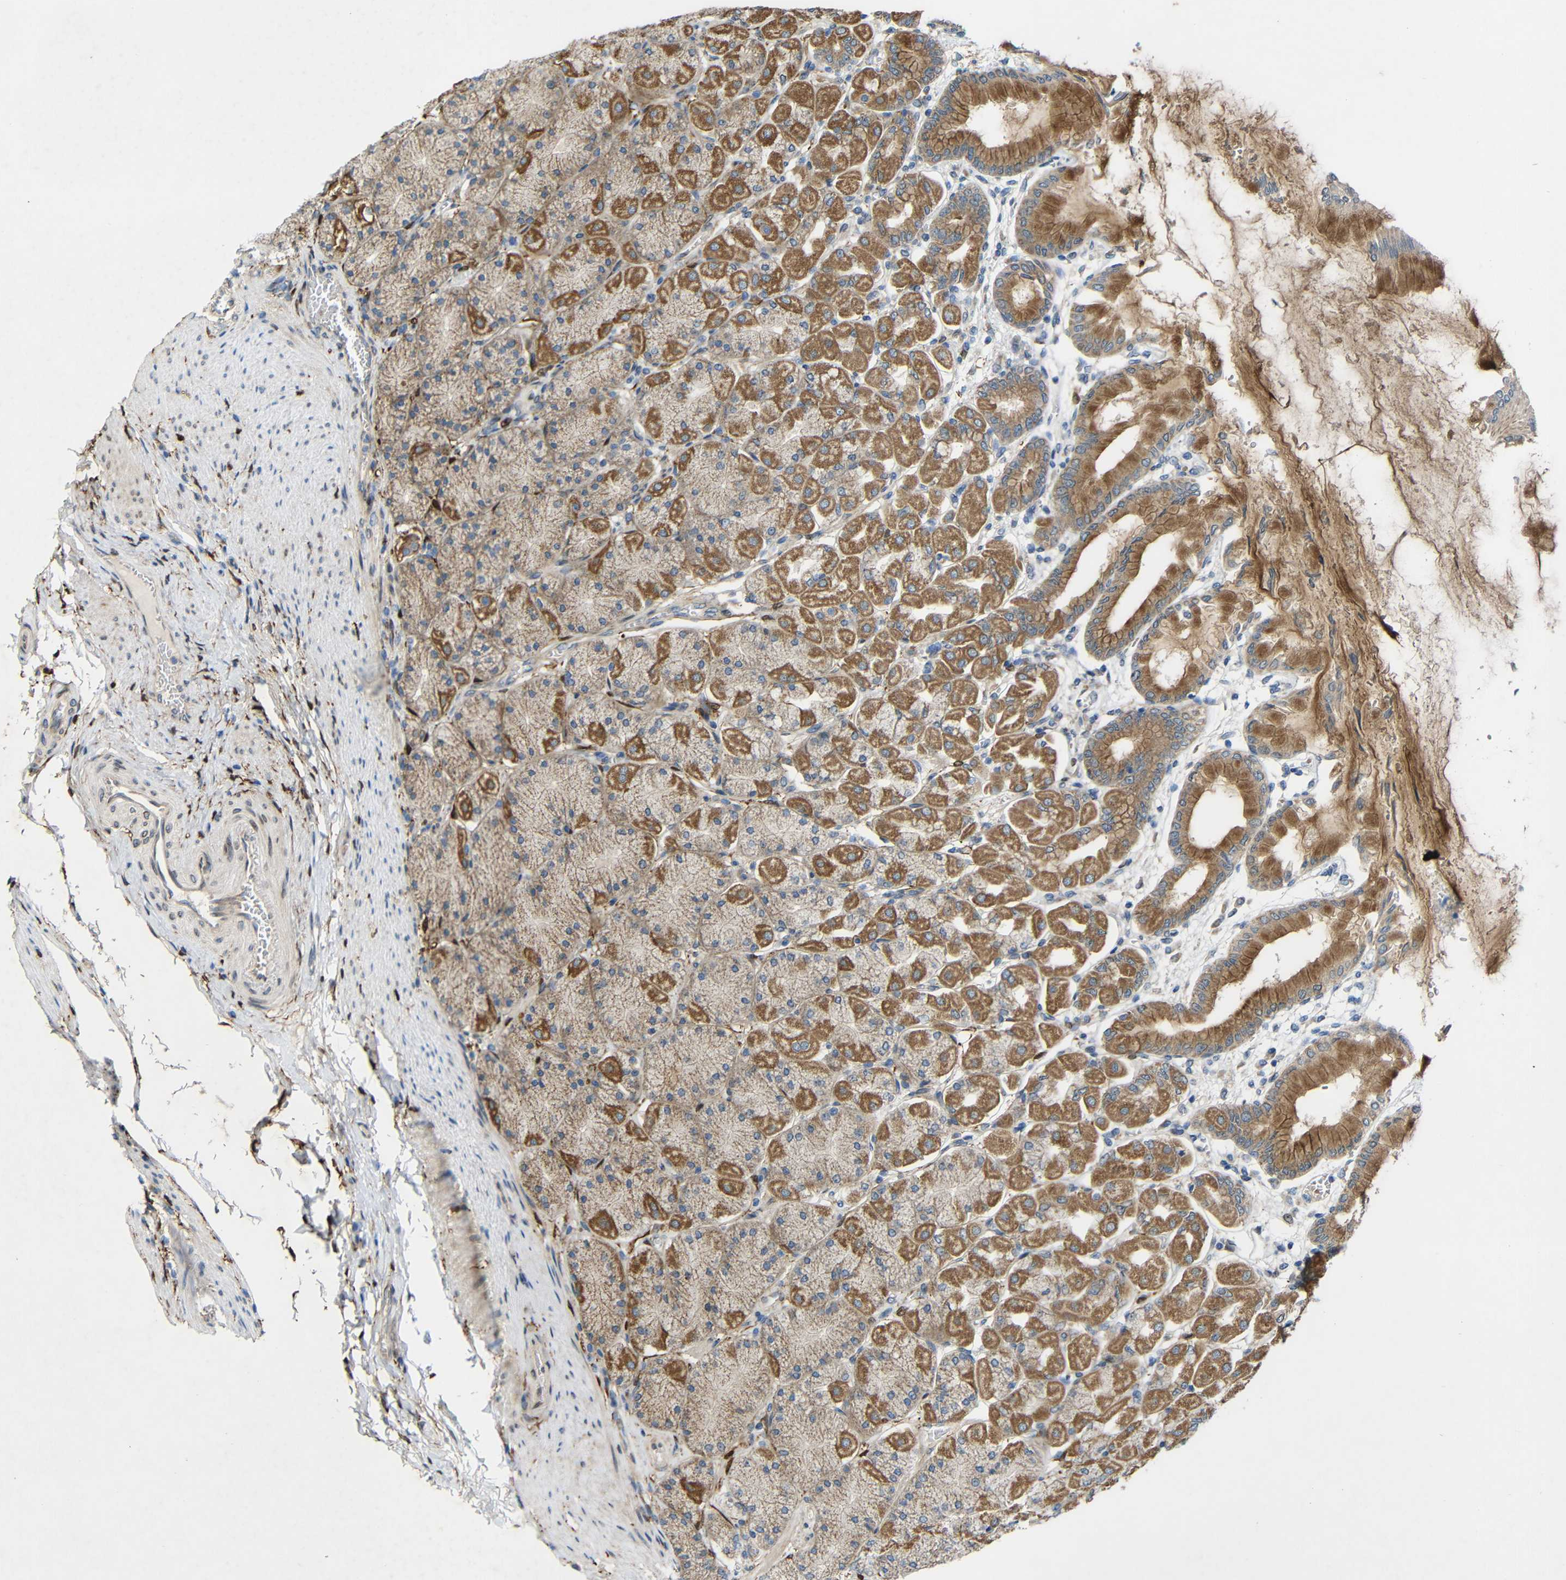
{"staining": {"intensity": "moderate", "quantity": ">75%", "location": "cytoplasmic/membranous"}, "tissue": "stomach", "cell_type": "Glandular cells", "image_type": "normal", "snomed": [{"axis": "morphology", "description": "Normal tissue, NOS"}, {"axis": "topography", "description": "Stomach, upper"}], "caption": "Moderate cytoplasmic/membranous positivity is present in approximately >75% of glandular cells in benign stomach.", "gene": "TMEM25", "patient": {"sex": "female", "age": 56}}